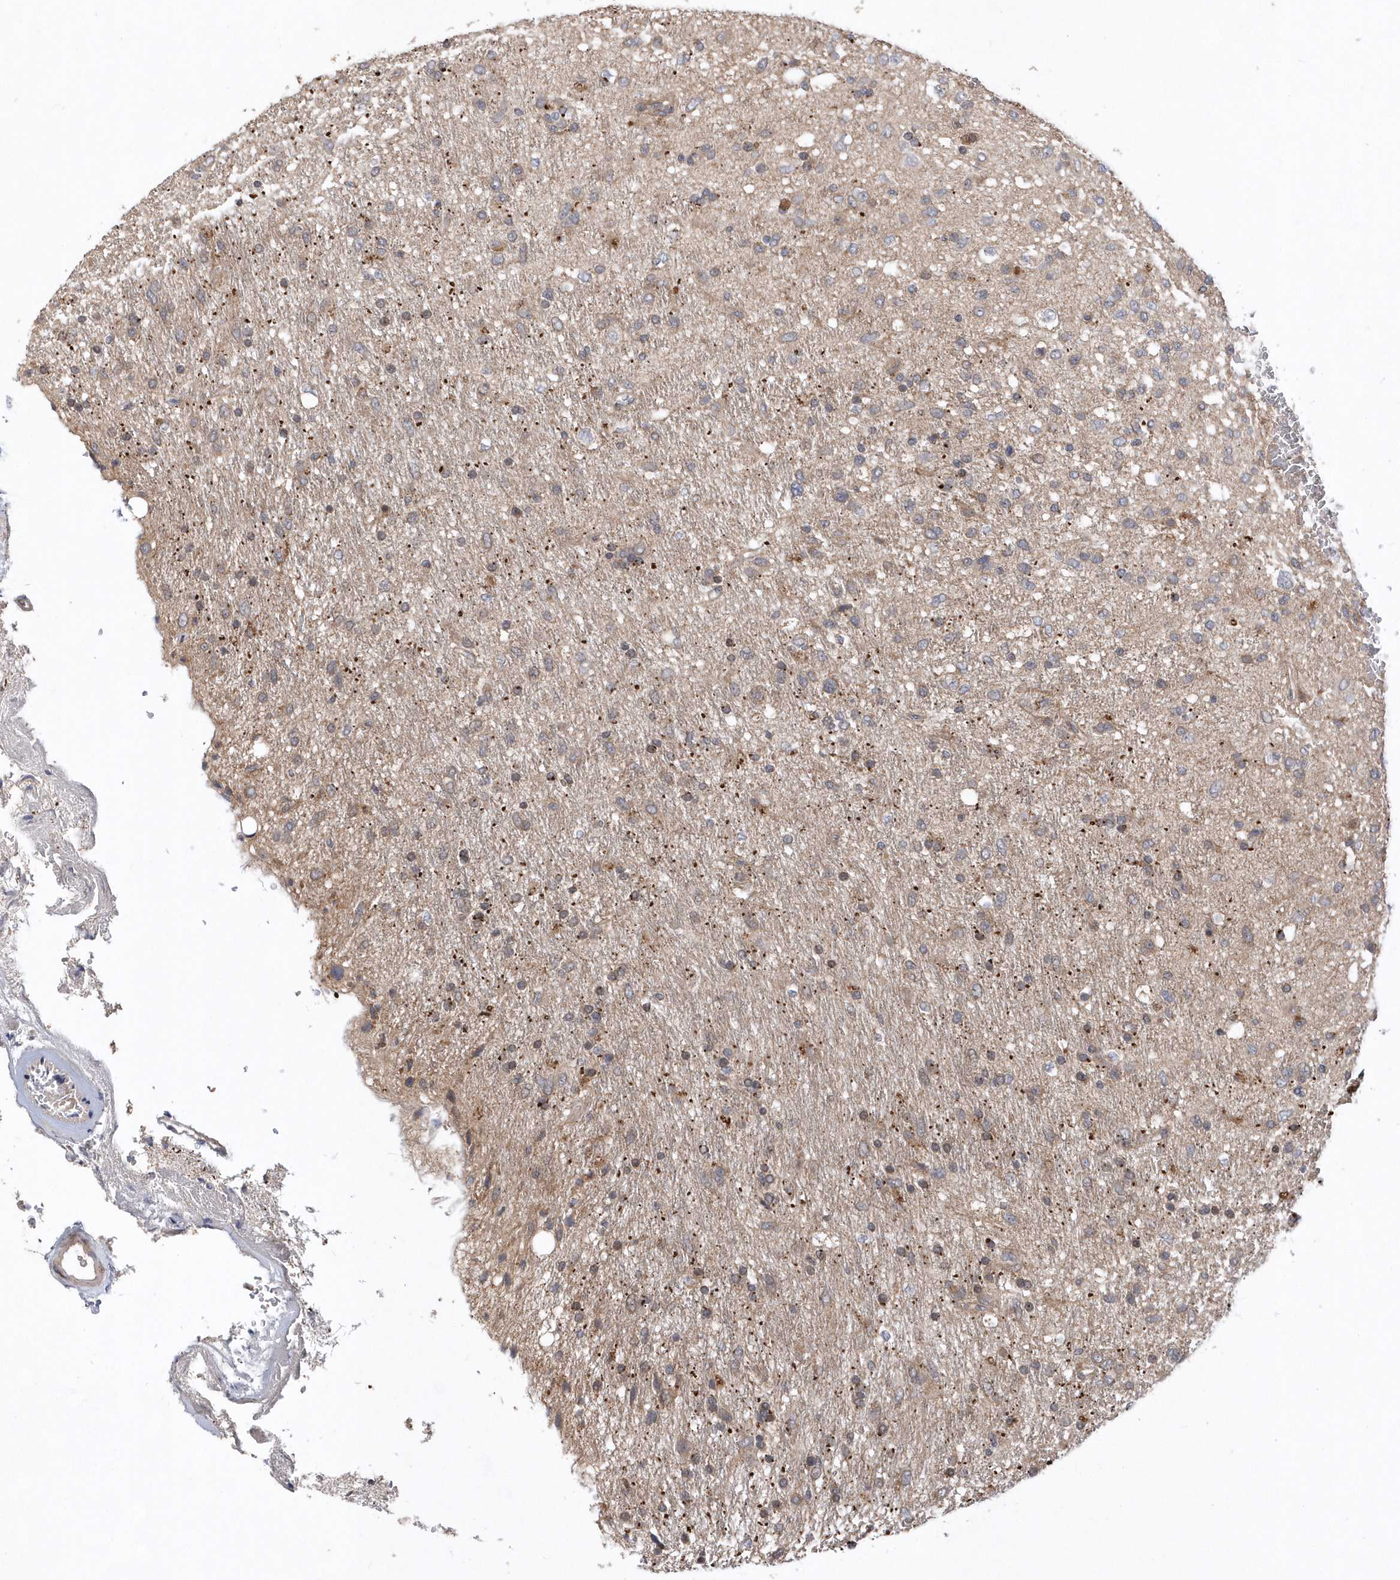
{"staining": {"intensity": "weak", "quantity": "<25%", "location": "cytoplasmic/membranous"}, "tissue": "glioma", "cell_type": "Tumor cells", "image_type": "cancer", "snomed": [{"axis": "morphology", "description": "Glioma, malignant, Low grade"}, {"axis": "topography", "description": "Brain"}], "caption": "This is an immunohistochemistry photomicrograph of malignant glioma (low-grade). There is no expression in tumor cells.", "gene": "HMGCS1", "patient": {"sex": "male", "age": 77}}